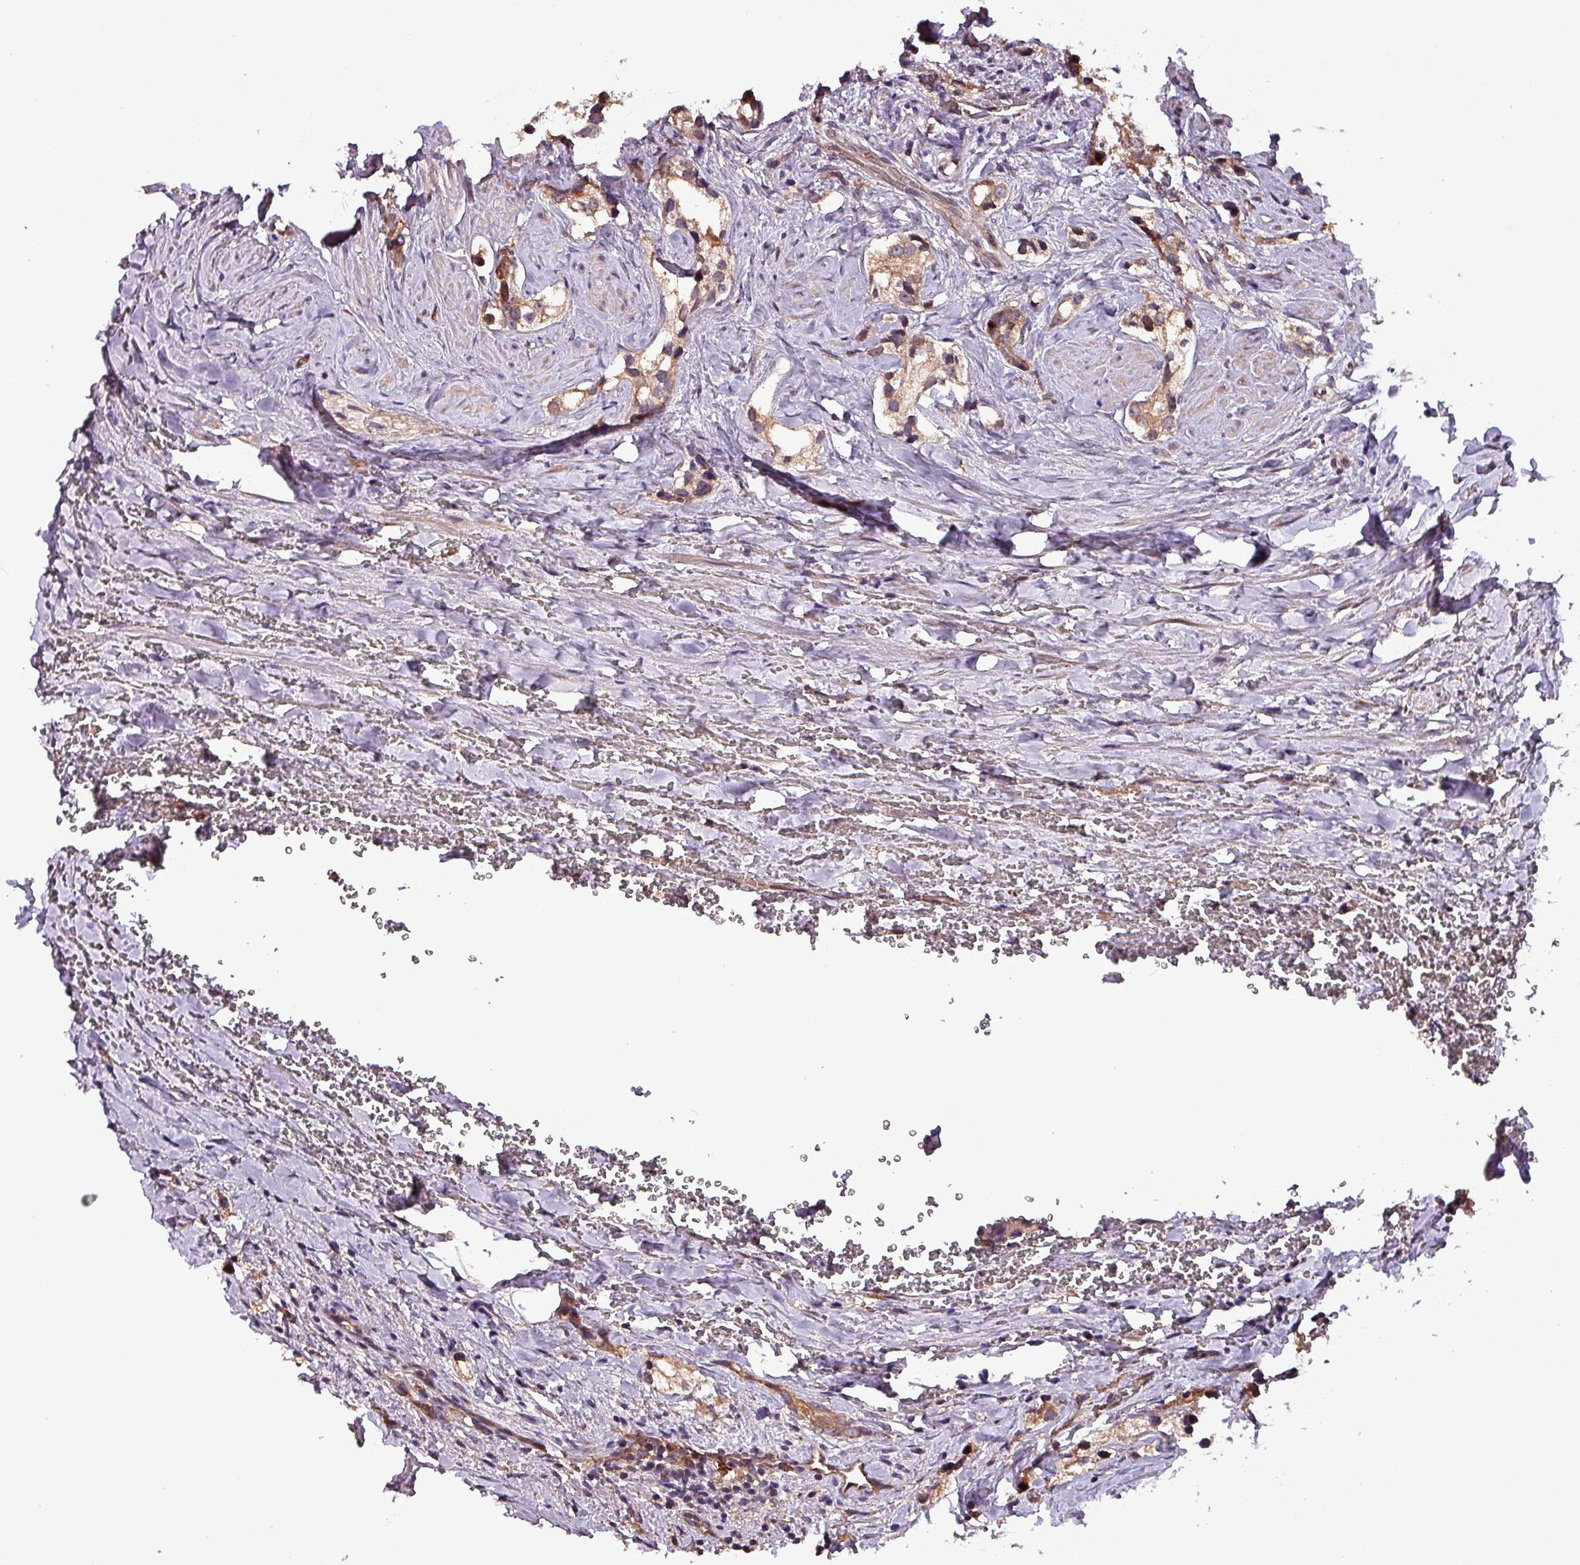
{"staining": {"intensity": "moderate", "quantity": ">75%", "location": "cytoplasmic/membranous"}, "tissue": "prostate cancer", "cell_type": "Tumor cells", "image_type": "cancer", "snomed": [{"axis": "morphology", "description": "Adenocarcinoma, High grade"}, {"axis": "topography", "description": "Prostate"}], "caption": "Immunohistochemical staining of prostate adenocarcinoma (high-grade) reveals moderate cytoplasmic/membranous protein staining in approximately >75% of tumor cells. The staining is performed using DAB (3,3'-diaminobenzidine) brown chromogen to label protein expression. The nuclei are counter-stained blue using hematoxylin.", "gene": "PAFAH1B2", "patient": {"sex": "male", "age": 66}}